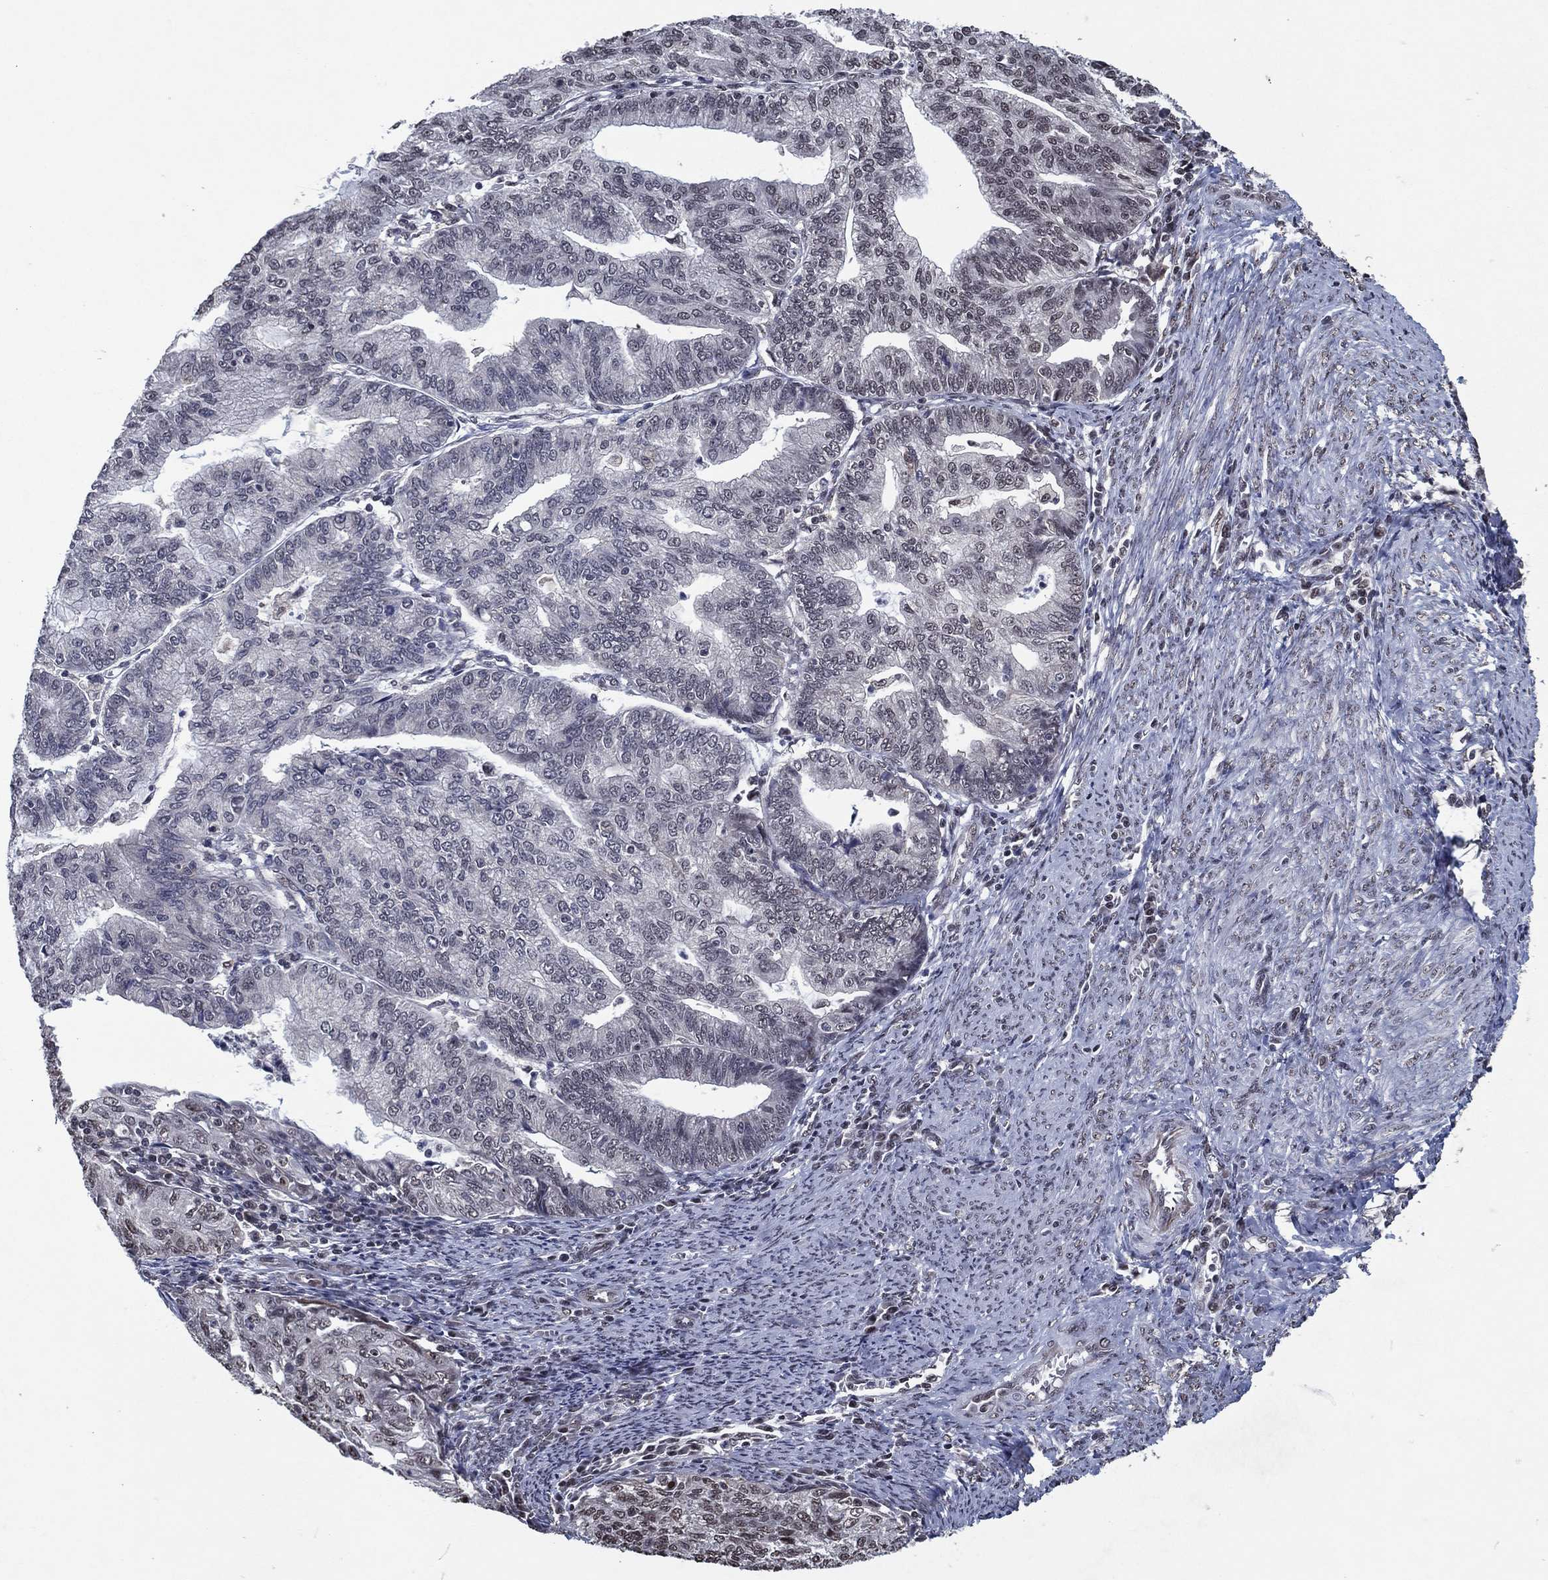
{"staining": {"intensity": "negative", "quantity": "none", "location": "none"}, "tissue": "endometrial cancer", "cell_type": "Tumor cells", "image_type": "cancer", "snomed": [{"axis": "morphology", "description": "Adenocarcinoma, NOS"}, {"axis": "topography", "description": "Endometrium"}], "caption": "There is no significant positivity in tumor cells of endometrial cancer (adenocarcinoma).", "gene": "ZBTB42", "patient": {"sex": "female", "age": 82}}